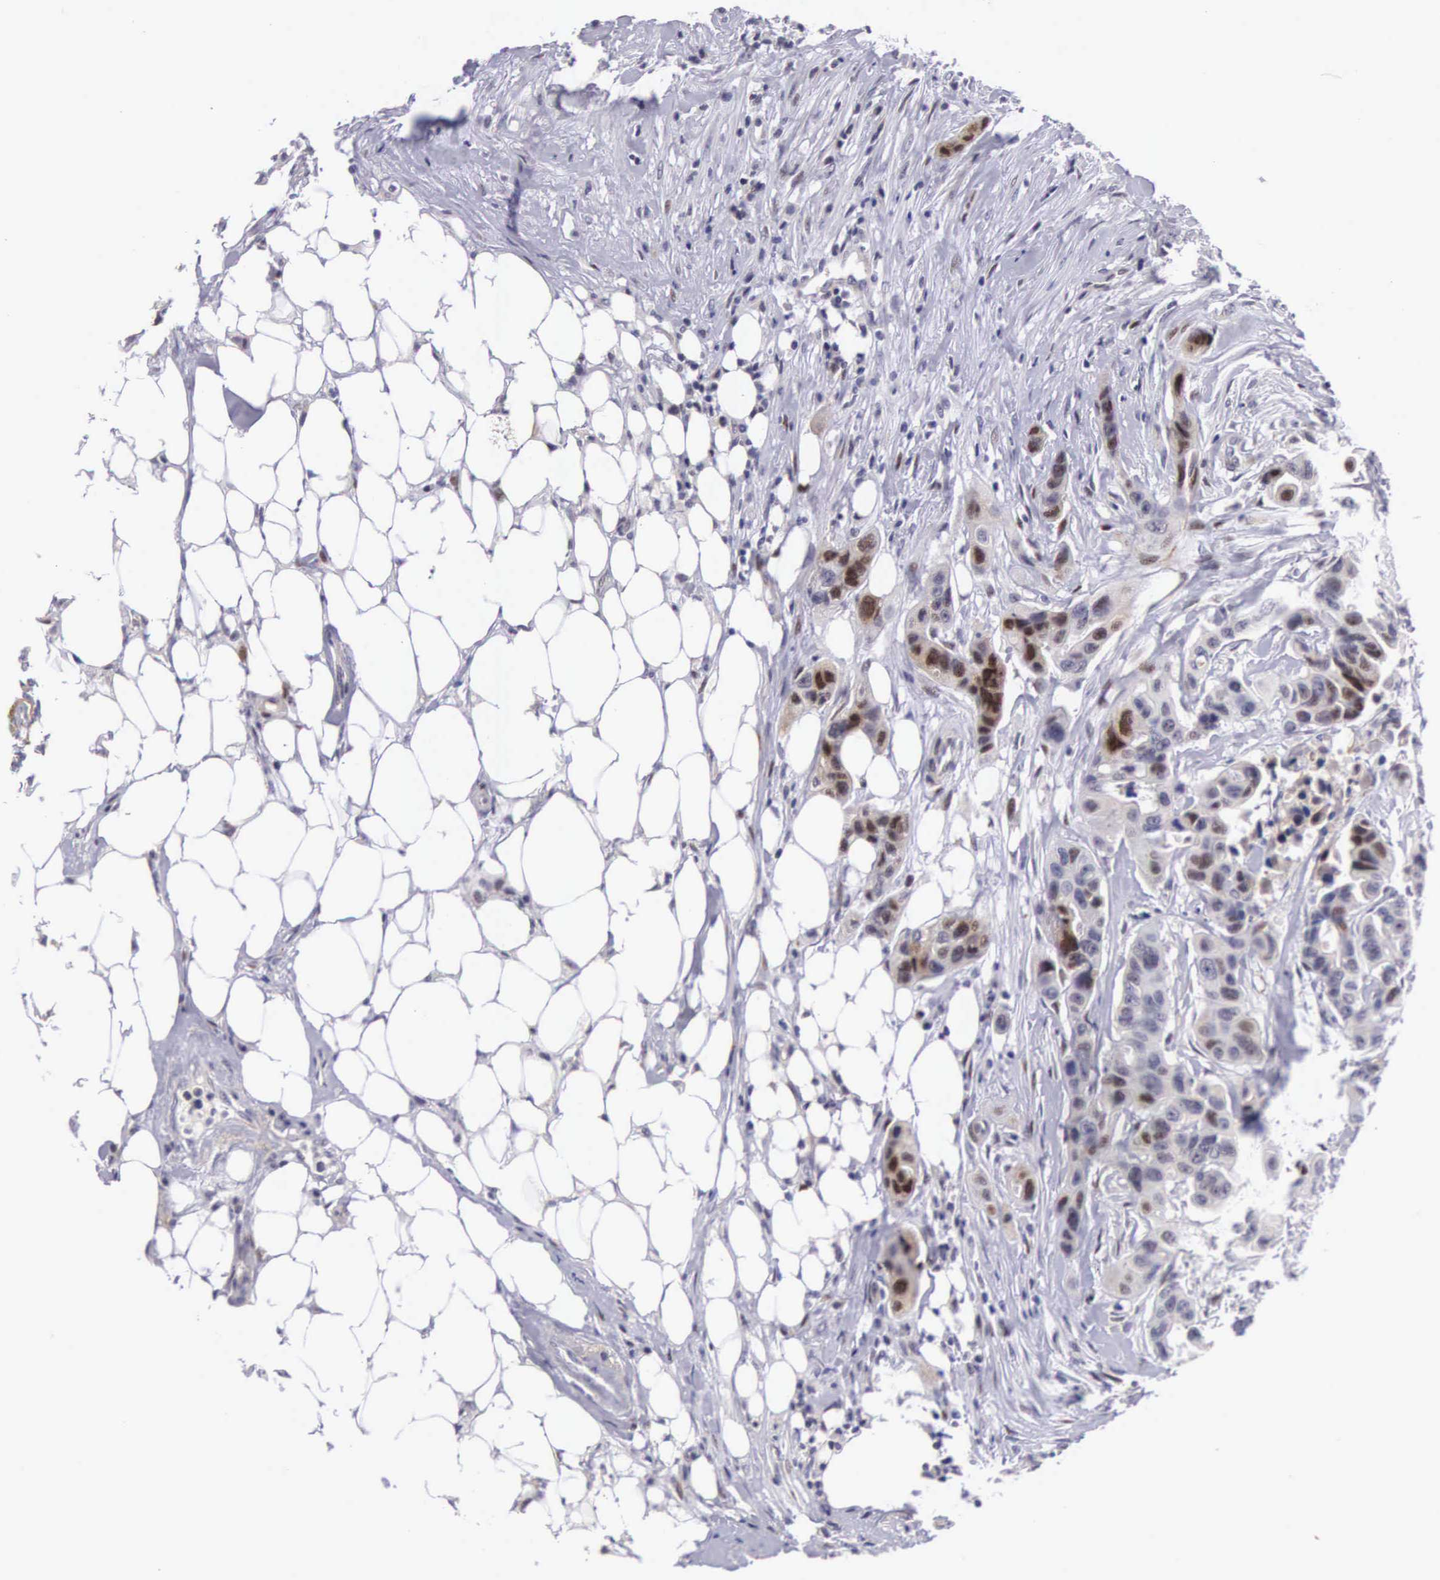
{"staining": {"intensity": "moderate", "quantity": ">75%", "location": "cytoplasmic/membranous,nuclear"}, "tissue": "colorectal cancer", "cell_type": "Tumor cells", "image_type": "cancer", "snomed": [{"axis": "morphology", "description": "Adenocarcinoma, NOS"}, {"axis": "topography", "description": "Colon"}], "caption": "Immunohistochemistry (IHC) (DAB) staining of colorectal cancer (adenocarcinoma) displays moderate cytoplasmic/membranous and nuclear protein expression in about >75% of tumor cells. The staining was performed using DAB (3,3'-diaminobenzidine) to visualize the protein expression in brown, while the nuclei were stained in blue with hematoxylin (Magnification: 20x).", "gene": "EMID1", "patient": {"sex": "female", "age": 70}}